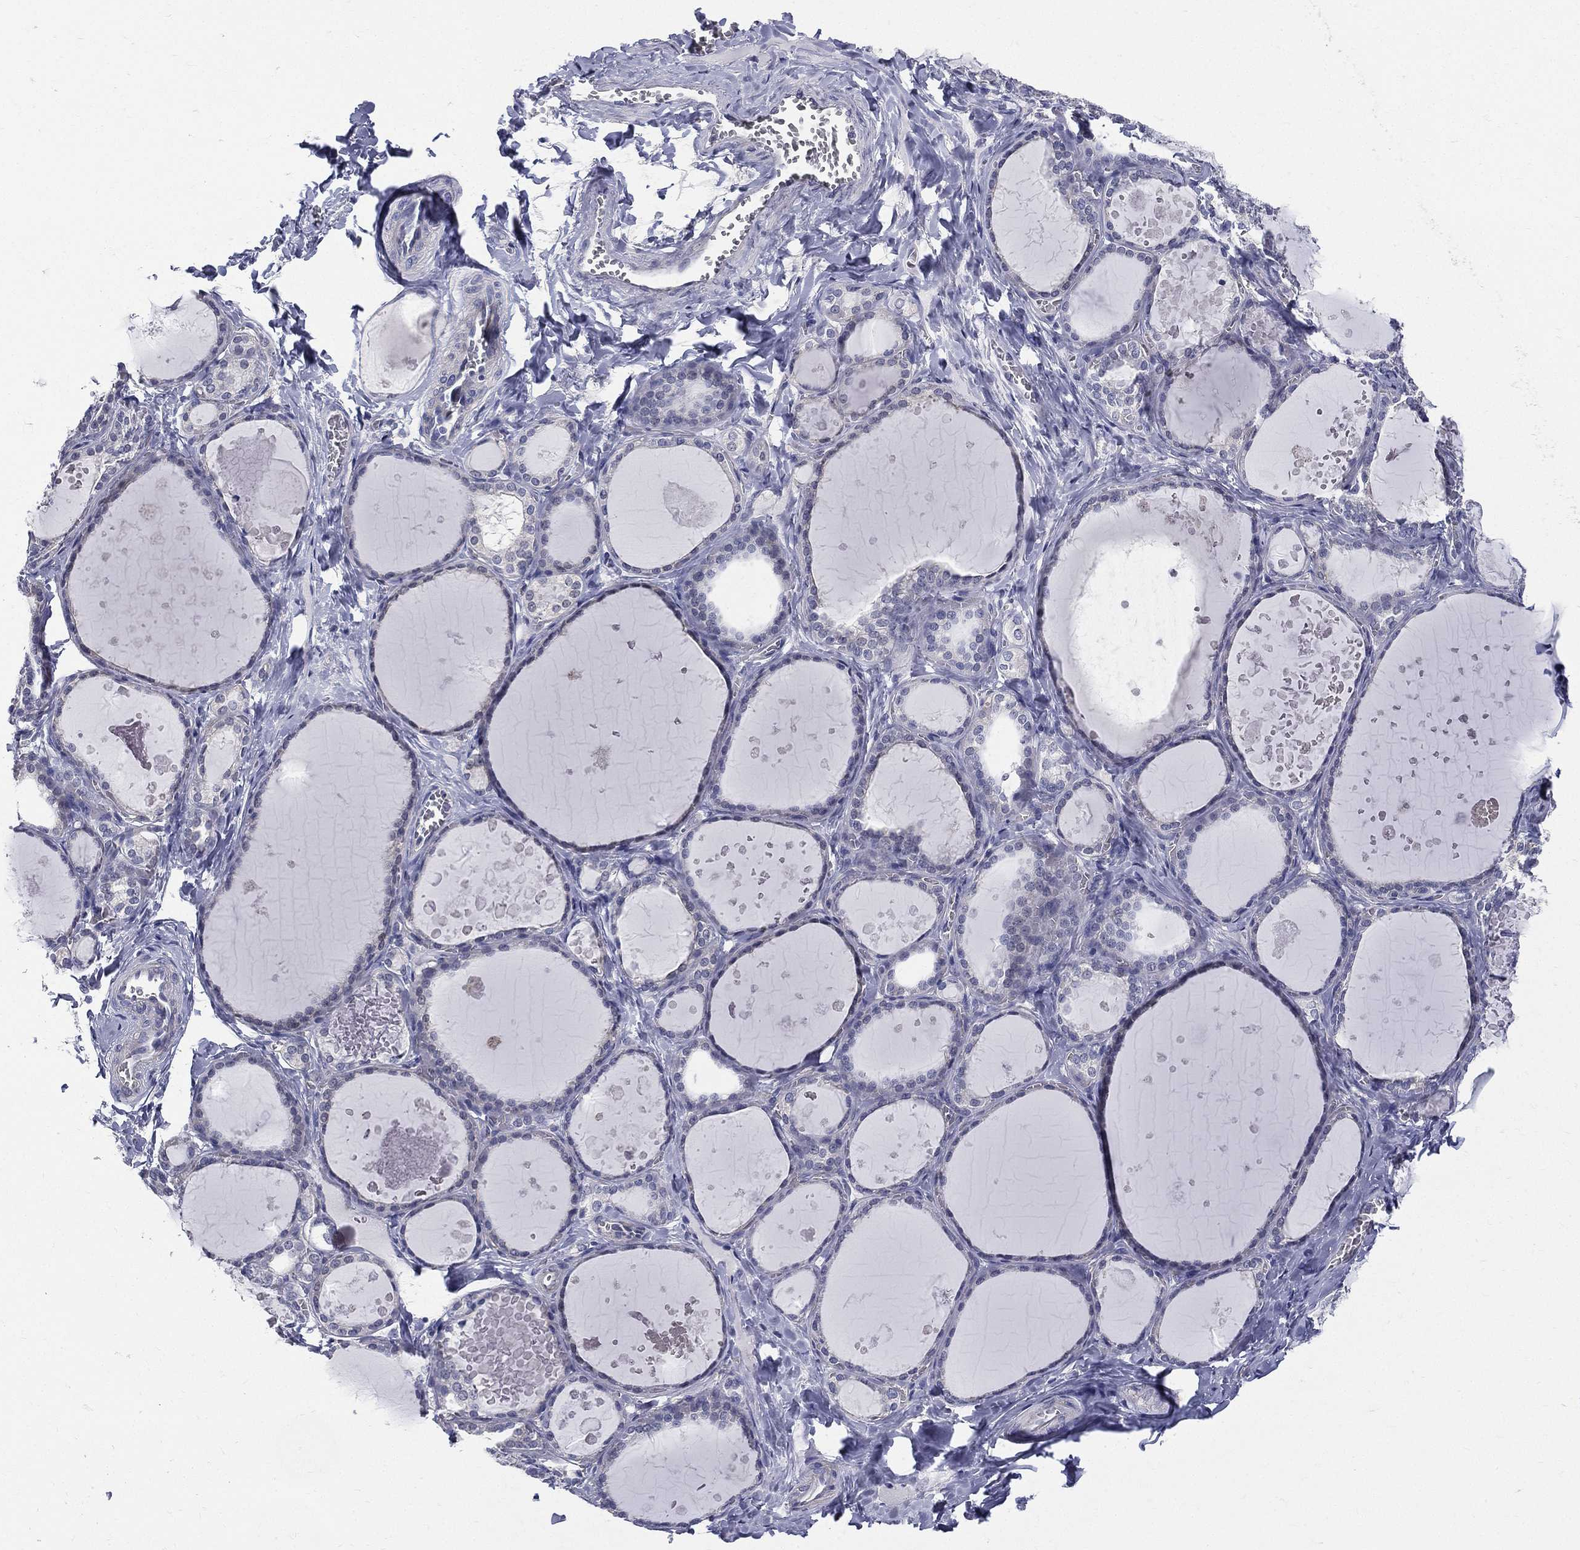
{"staining": {"intensity": "negative", "quantity": "none", "location": "none"}, "tissue": "thyroid gland", "cell_type": "Glandular cells", "image_type": "normal", "snomed": [{"axis": "morphology", "description": "Normal tissue, NOS"}, {"axis": "topography", "description": "Thyroid gland"}], "caption": "Immunohistochemical staining of unremarkable thyroid gland shows no significant staining in glandular cells. (DAB (3,3'-diaminobenzidine) immunohistochemistry, high magnification).", "gene": "ETNPPL", "patient": {"sex": "female", "age": 56}}